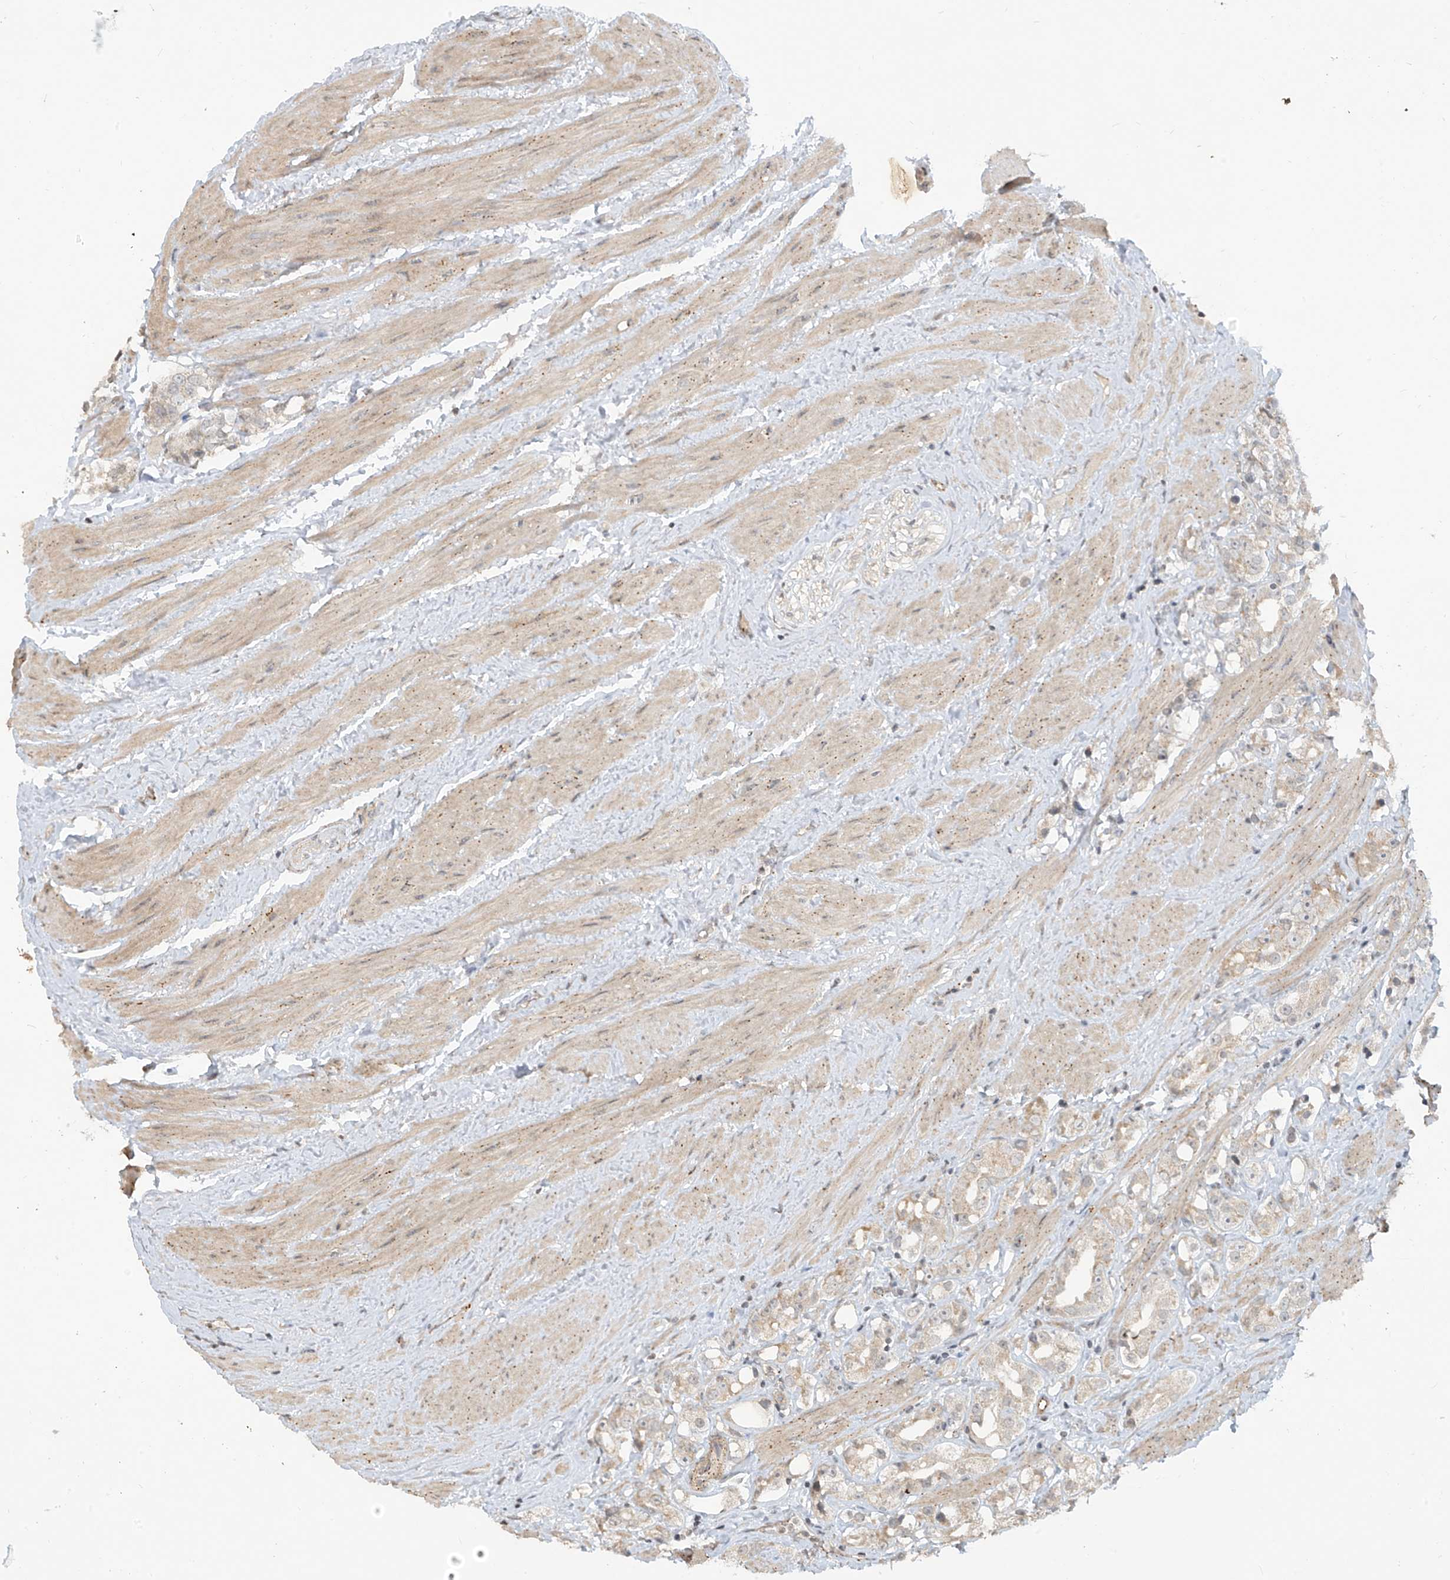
{"staining": {"intensity": "weak", "quantity": ">75%", "location": "cytoplasmic/membranous"}, "tissue": "prostate cancer", "cell_type": "Tumor cells", "image_type": "cancer", "snomed": [{"axis": "morphology", "description": "Adenocarcinoma, NOS"}, {"axis": "topography", "description": "Prostate"}], "caption": "Prostate cancer (adenocarcinoma) was stained to show a protein in brown. There is low levels of weak cytoplasmic/membranous positivity in approximately >75% of tumor cells.", "gene": "DGKQ", "patient": {"sex": "male", "age": 79}}